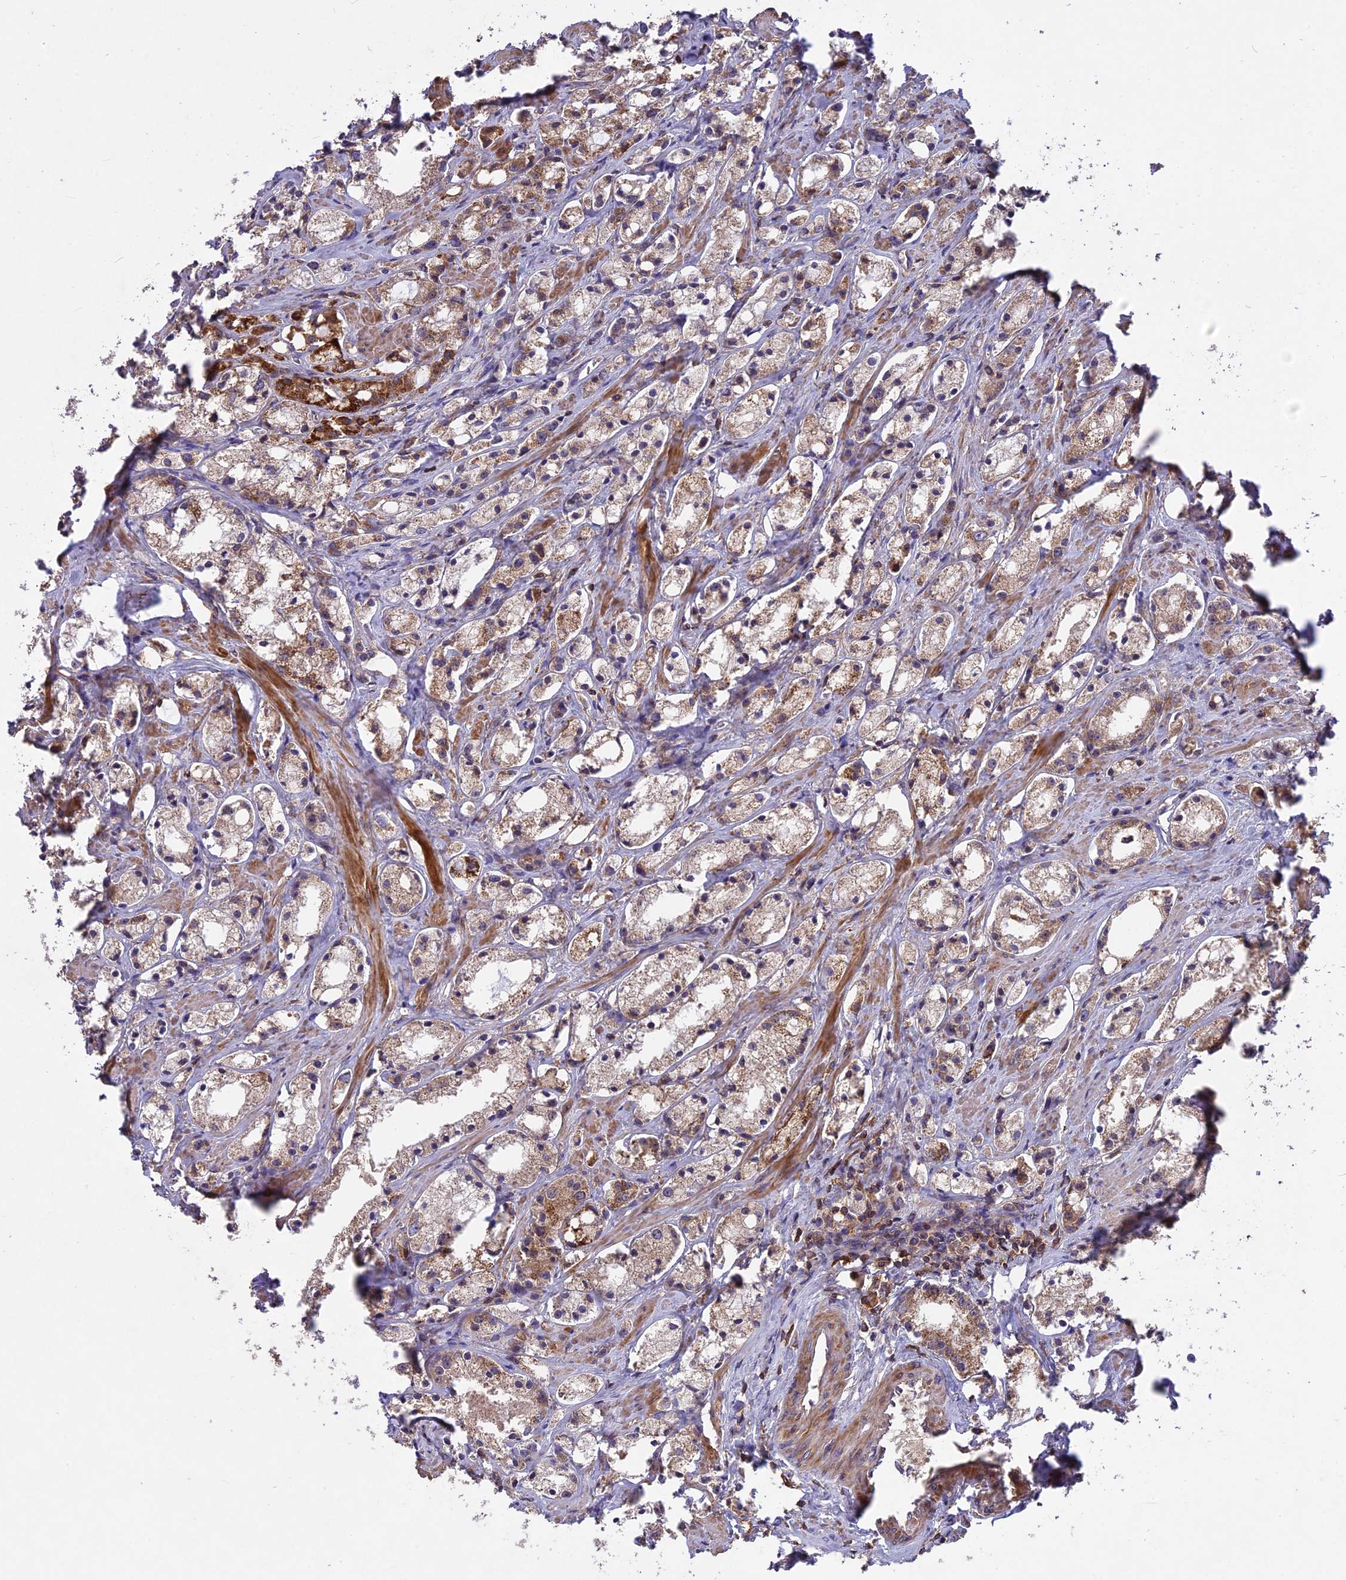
{"staining": {"intensity": "moderate", "quantity": "25%-75%", "location": "cytoplasmic/membranous"}, "tissue": "prostate cancer", "cell_type": "Tumor cells", "image_type": "cancer", "snomed": [{"axis": "morphology", "description": "Adenocarcinoma, High grade"}, {"axis": "topography", "description": "Prostate"}], "caption": "High-magnification brightfield microscopy of prostate high-grade adenocarcinoma stained with DAB (3,3'-diaminobenzidine) (brown) and counterstained with hematoxylin (blue). tumor cells exhibit moderate cytoplasmic/membranous positivity is seen in about25%-75% of cells.", "gene": "NUDT8", "patient": {"sex": "male", "age": 66}}